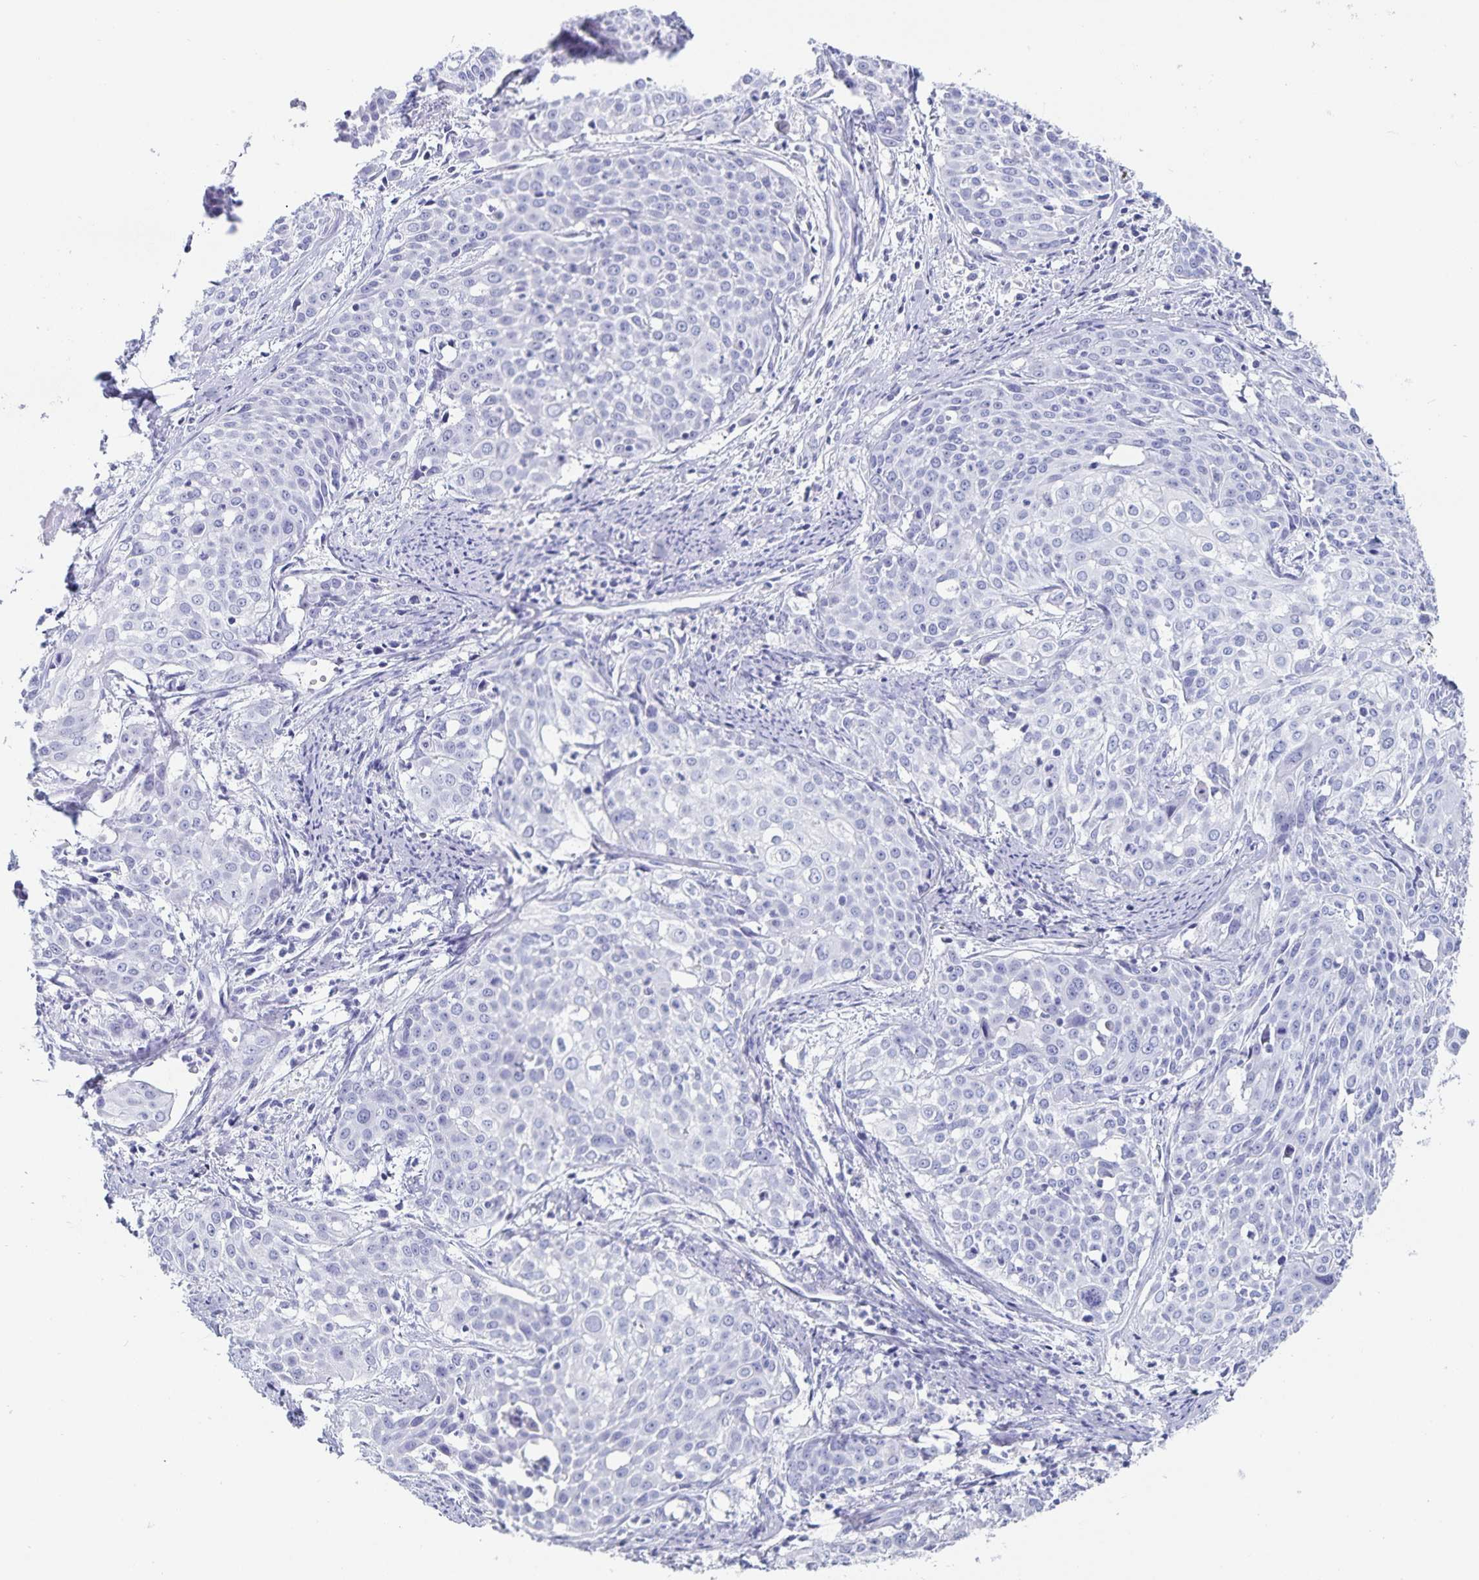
{"staining": {"intensity": "negative", "quantity": "none", "location": "none"}, "tissue": "cervical cancer", "cell_type": "Tumor cells", "image_type": "cancer", "snomed": [{"axis": "morphology", "description": "Squamous cell carcinoma, NOS"}, {"axis": "topography", "description": "Cervix"}], "caption": "Immunohistochemical staining of squamous cell carcinoma (cervical) demonstrates no significant expression in tumor cells. (IHC, brightfield microscopy, high magnification).", "gene": "C19orf73", "patient": {"sex": "female", "age": 39}}